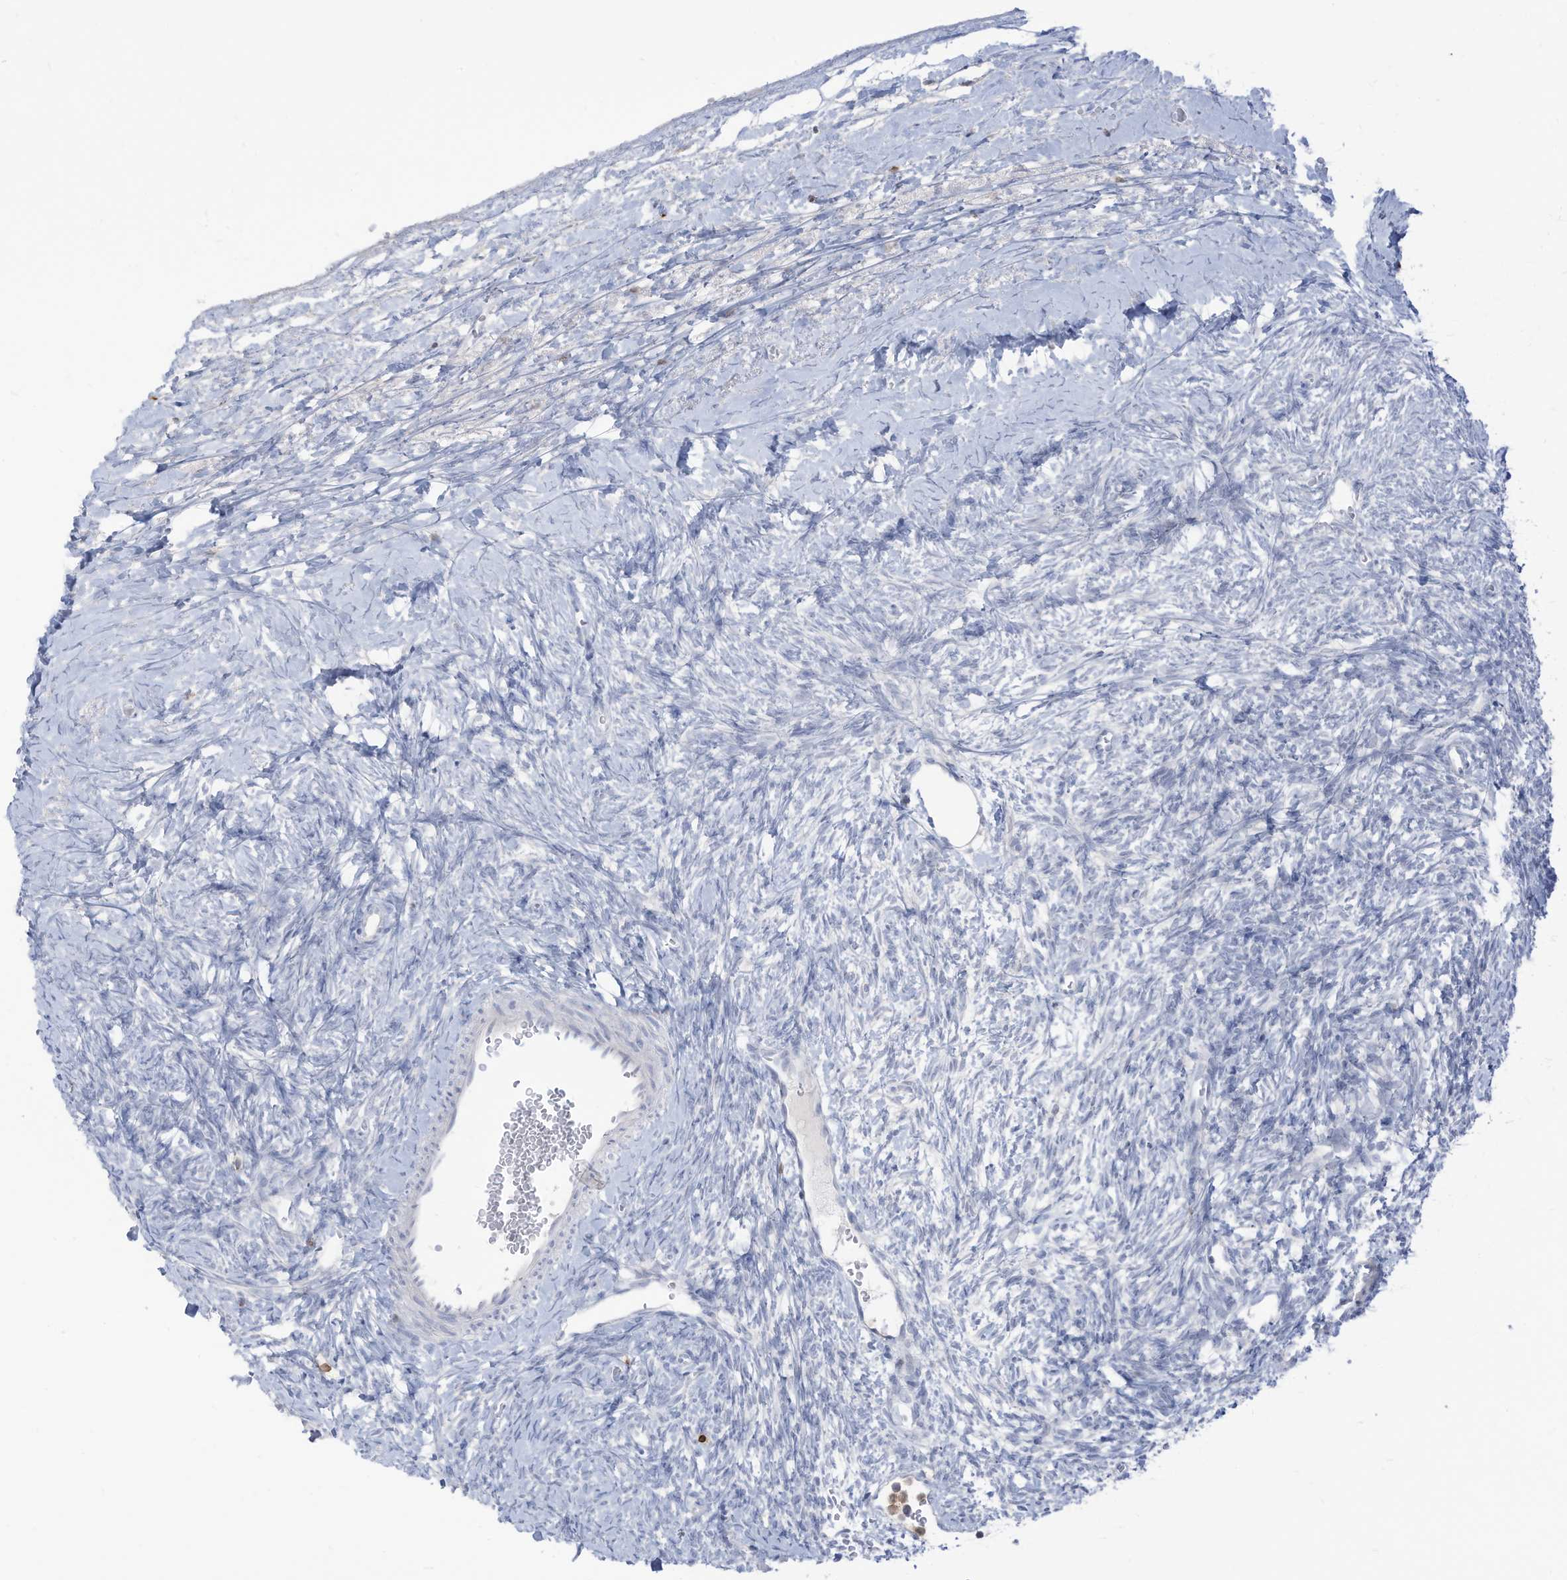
{"staining": {"intensity": "negative", "quantity": "none", "location": "none"}, "tissue": "ovary", "cell_type": "Ovarian stroma cells", "image_type": "normal", "snomed": [{"axis": "morphology", "description": "Normal tissue, NOS"}, {"axis": "morphology", "description": "Developmental malformation"}, {"axis": "topography", "description": "Ovary"}], "caption": "Human ovary stained for a protein using immunohistochemistry displays no expression in ovarian stroma cells.", "gene": "NOTO", "patient": {"sex": "female", "age": 39}}